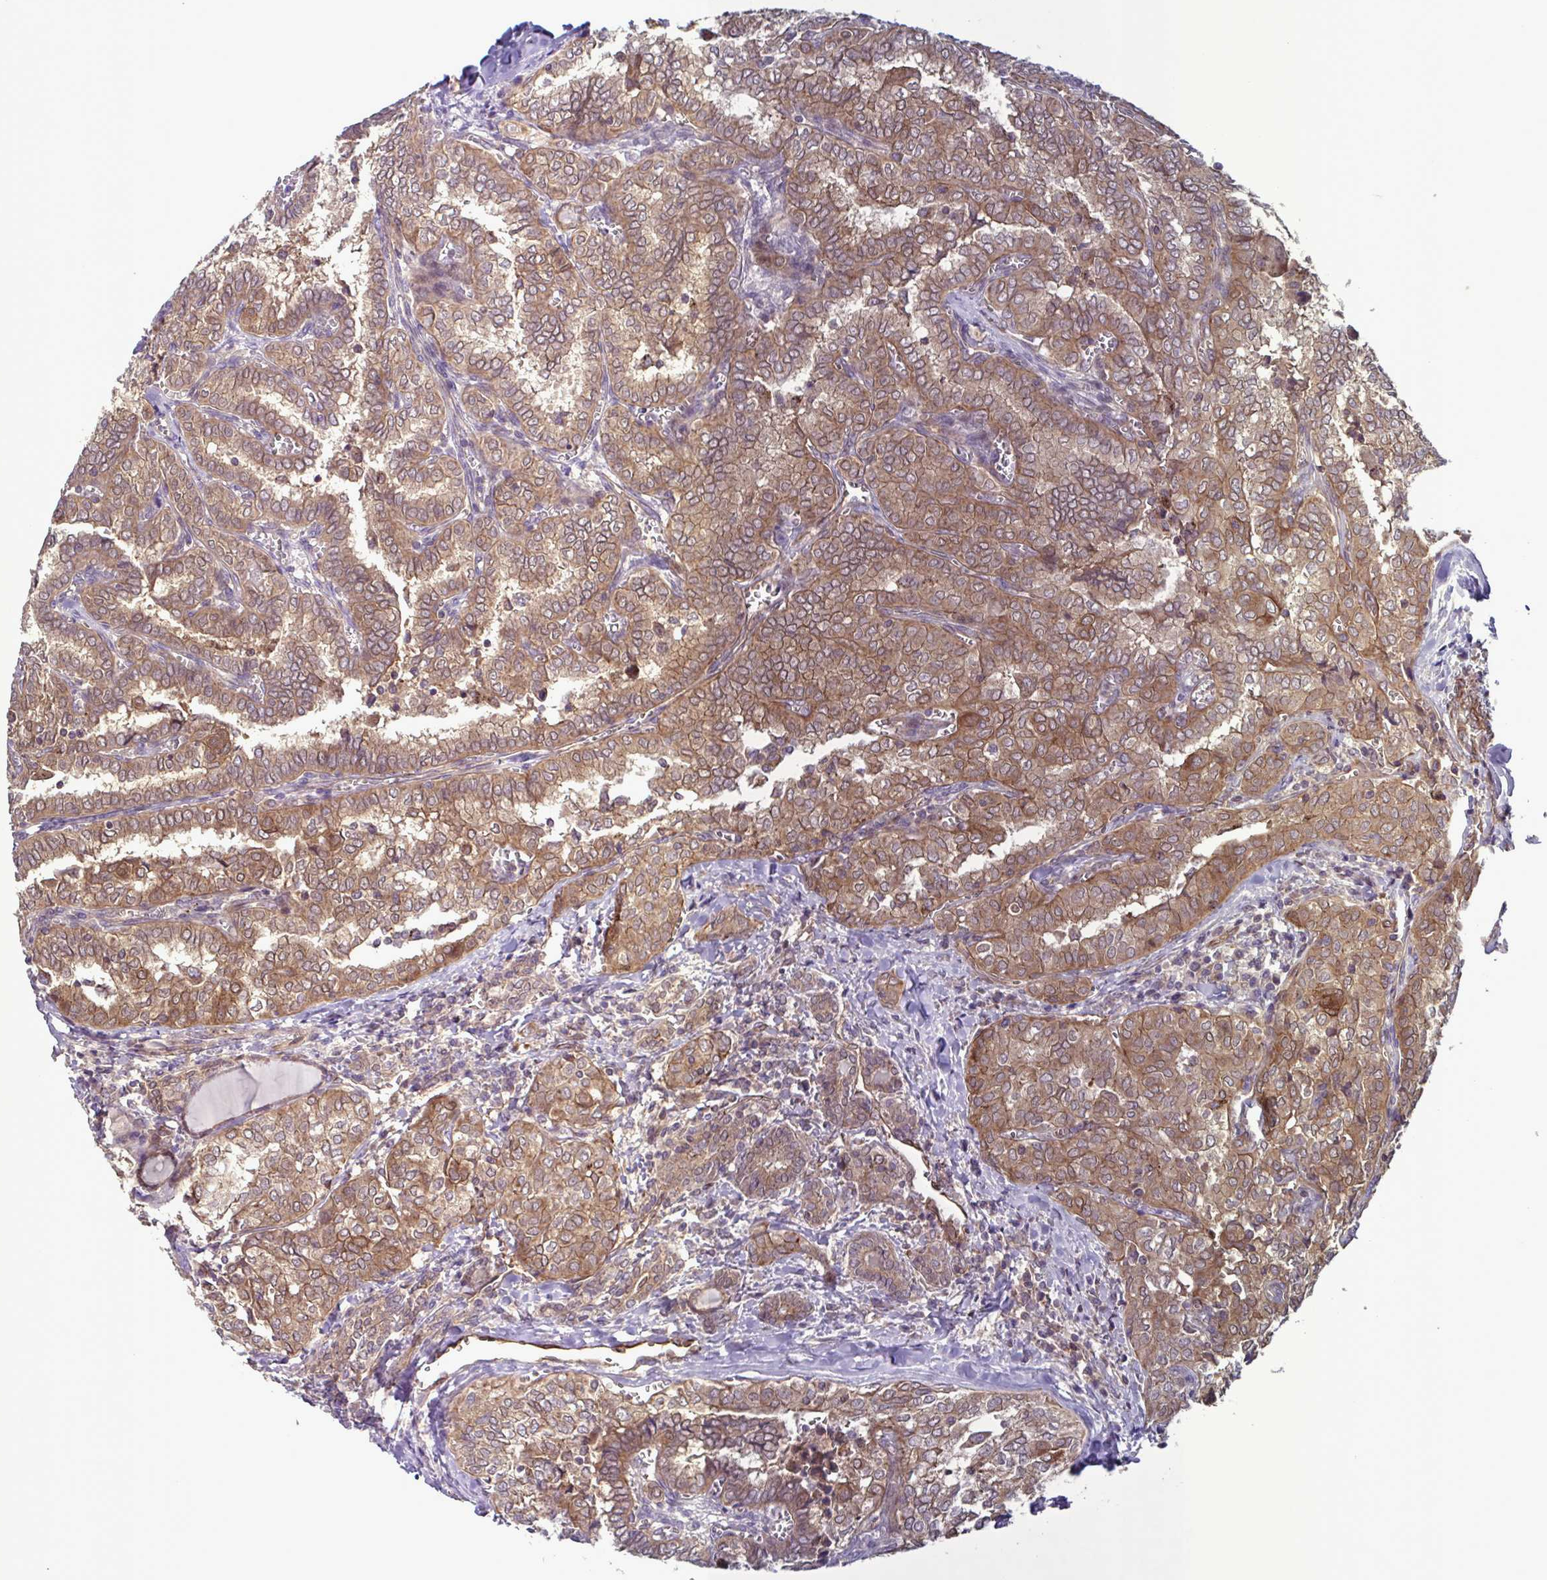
{"staining": {"intensity": "moderate", "quantity": ">75%", "location": "cytoplasmic/membranous"}, "tissue": "thyroid cancer", "cell_type": "Tumor cells", "image_type": "cancer", "snomed": [{"axis": "morphology", "description": "Papillary adenocarcinoma, NOS"}, {"axis": "topography", "description": "Thyroid gland"}], "caption": "A brown stain labels moderate cytoplasmic/membranous staining of a protein in human thyroid cancer tumor cells. (brown staining indicates protein expression, while blue staining denotes nuclei).", "gene": "GLTP", "patient": {"sex": "female", "age": 30}}